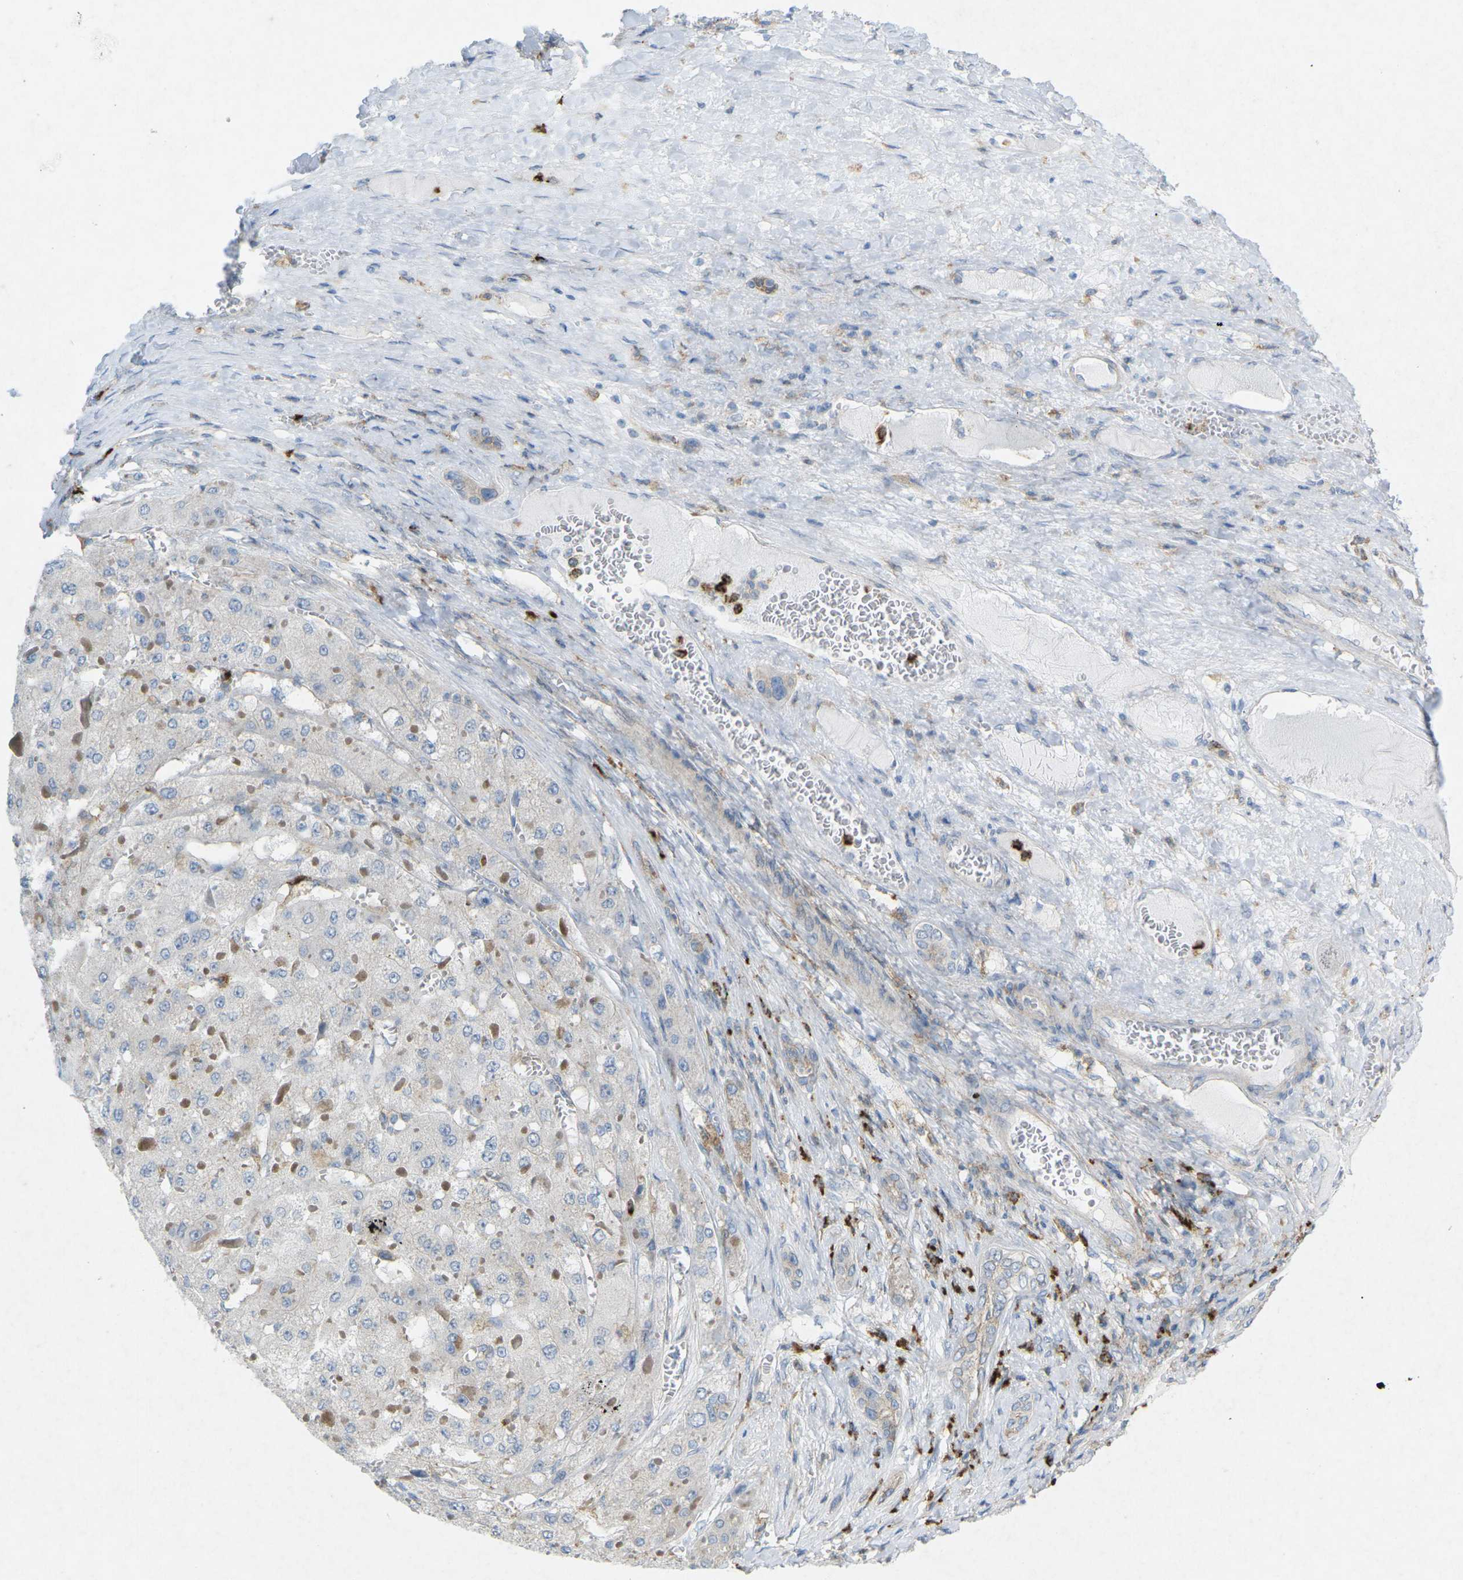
{"staining": {"intensity": "negative", "quantity": "none", "location": "none"}, "tissue": "liver cancer", "cell_type": "Tumor cells", "image_type": "cancer", "snomed": [{"axis": "morphology", "description": "Carcinoma, Hepatocellular, NOS"}, {"axis": "topography", "description": "Liver"}], "caption": "High magnification brightfield microscopy of liver hepatocellular carcinoma stained with DAB (3,3'-diaminobenzidine) (brown) and counterstained with hematoxylin (blue): tumor cells show no significant positivity. (DAB immunohistochemistry visualized using brightfield microscopy, high magnification).", "gene": "STK11", "patient": {"sex": "female", "age": 73}}